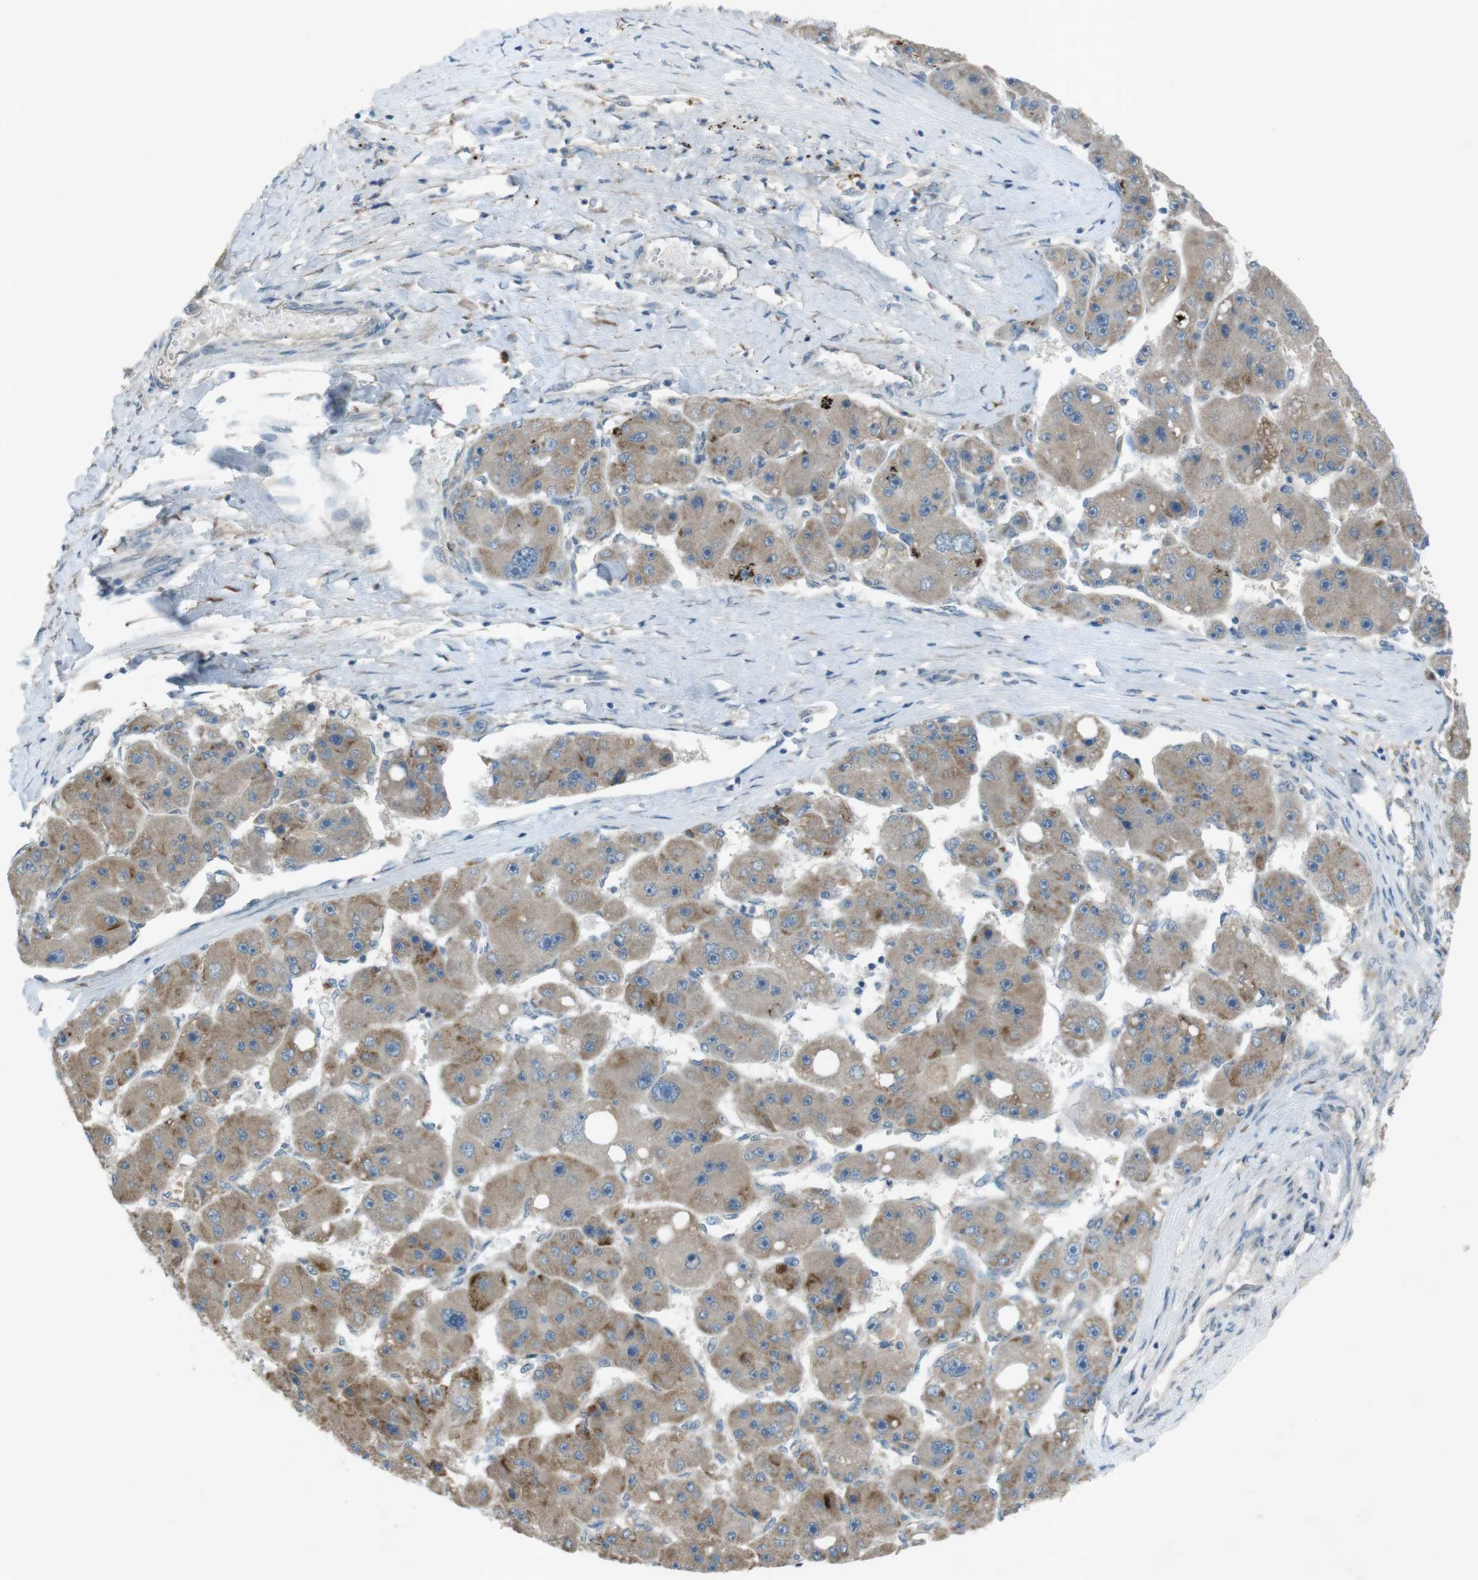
{"staining": {"intensity": "weak", "quantity": ">75%", "location": "cytoplasmic/membranous"}, "tissue": "liver cancer", "cell_type": "Tumor cells", "image_type": "cancer", "snomed": [{"axis": "morphology", "description": "Carcinoma, Hepatocellular, NOS"}, {"axis": "topography", "description": "Liver"}], "caption": "Liver cancer tissue displays weak cytoplasmic/membranous positivity in approximately >75% of tumor cells", "gene": "TMEM41B", "patient": {"sex": "female", "age": 61}}